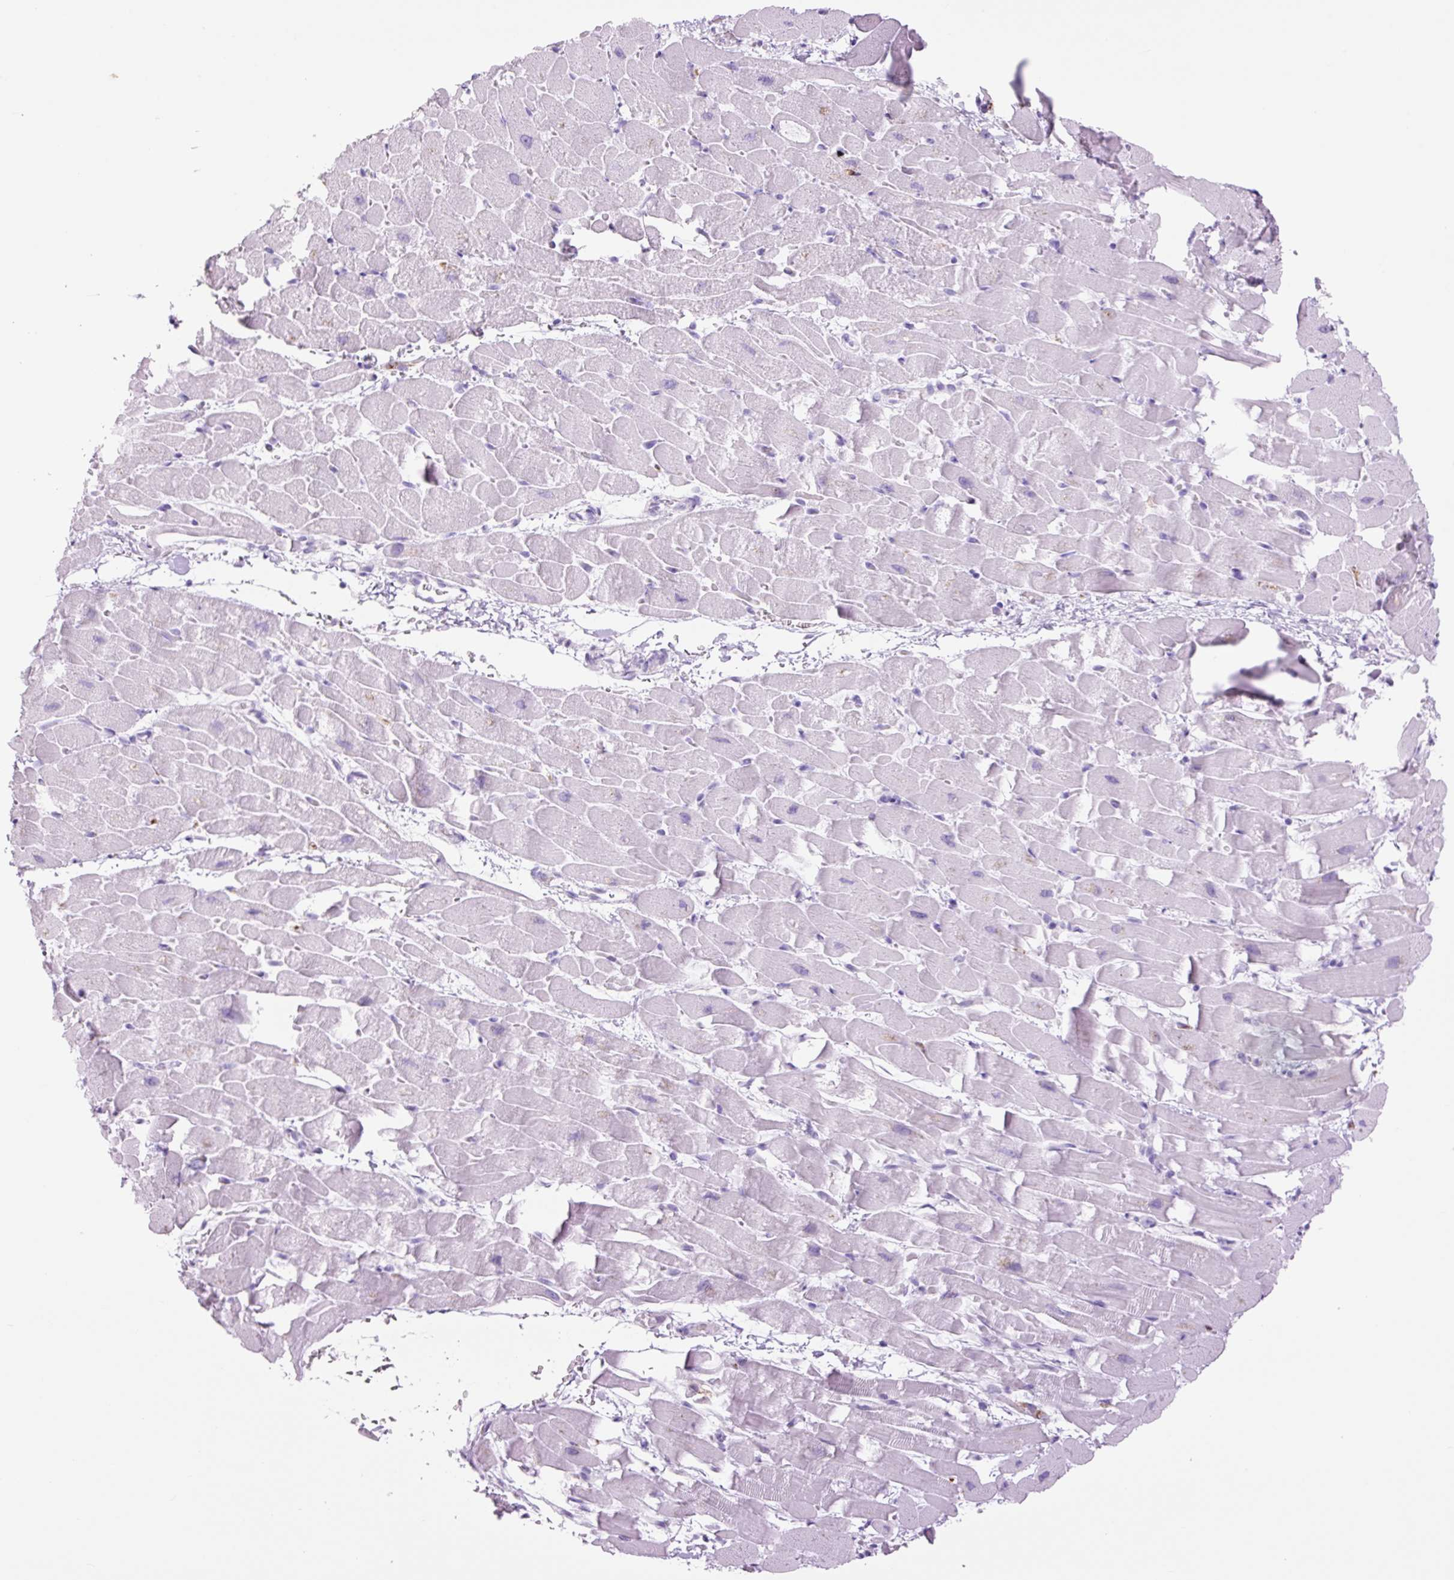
{"staining": {"intensity": "negative", "quantity": "none", "location": "none"}, "tissue": "heart muscle", "cell_type": "Cardiomyocytes", "image_type": "normal", "snomed": [{"axis": "morphology", "description": "Normal tissue, NOS"}, {"axis": "topography", "description": "Heart"}], "caption": "This is an IHC histopathology image of benign heart muscle. There is no positivity in cardiomyocytes.", "gene": "LYZ", "patient": {"sex": "male", "age": 37}}